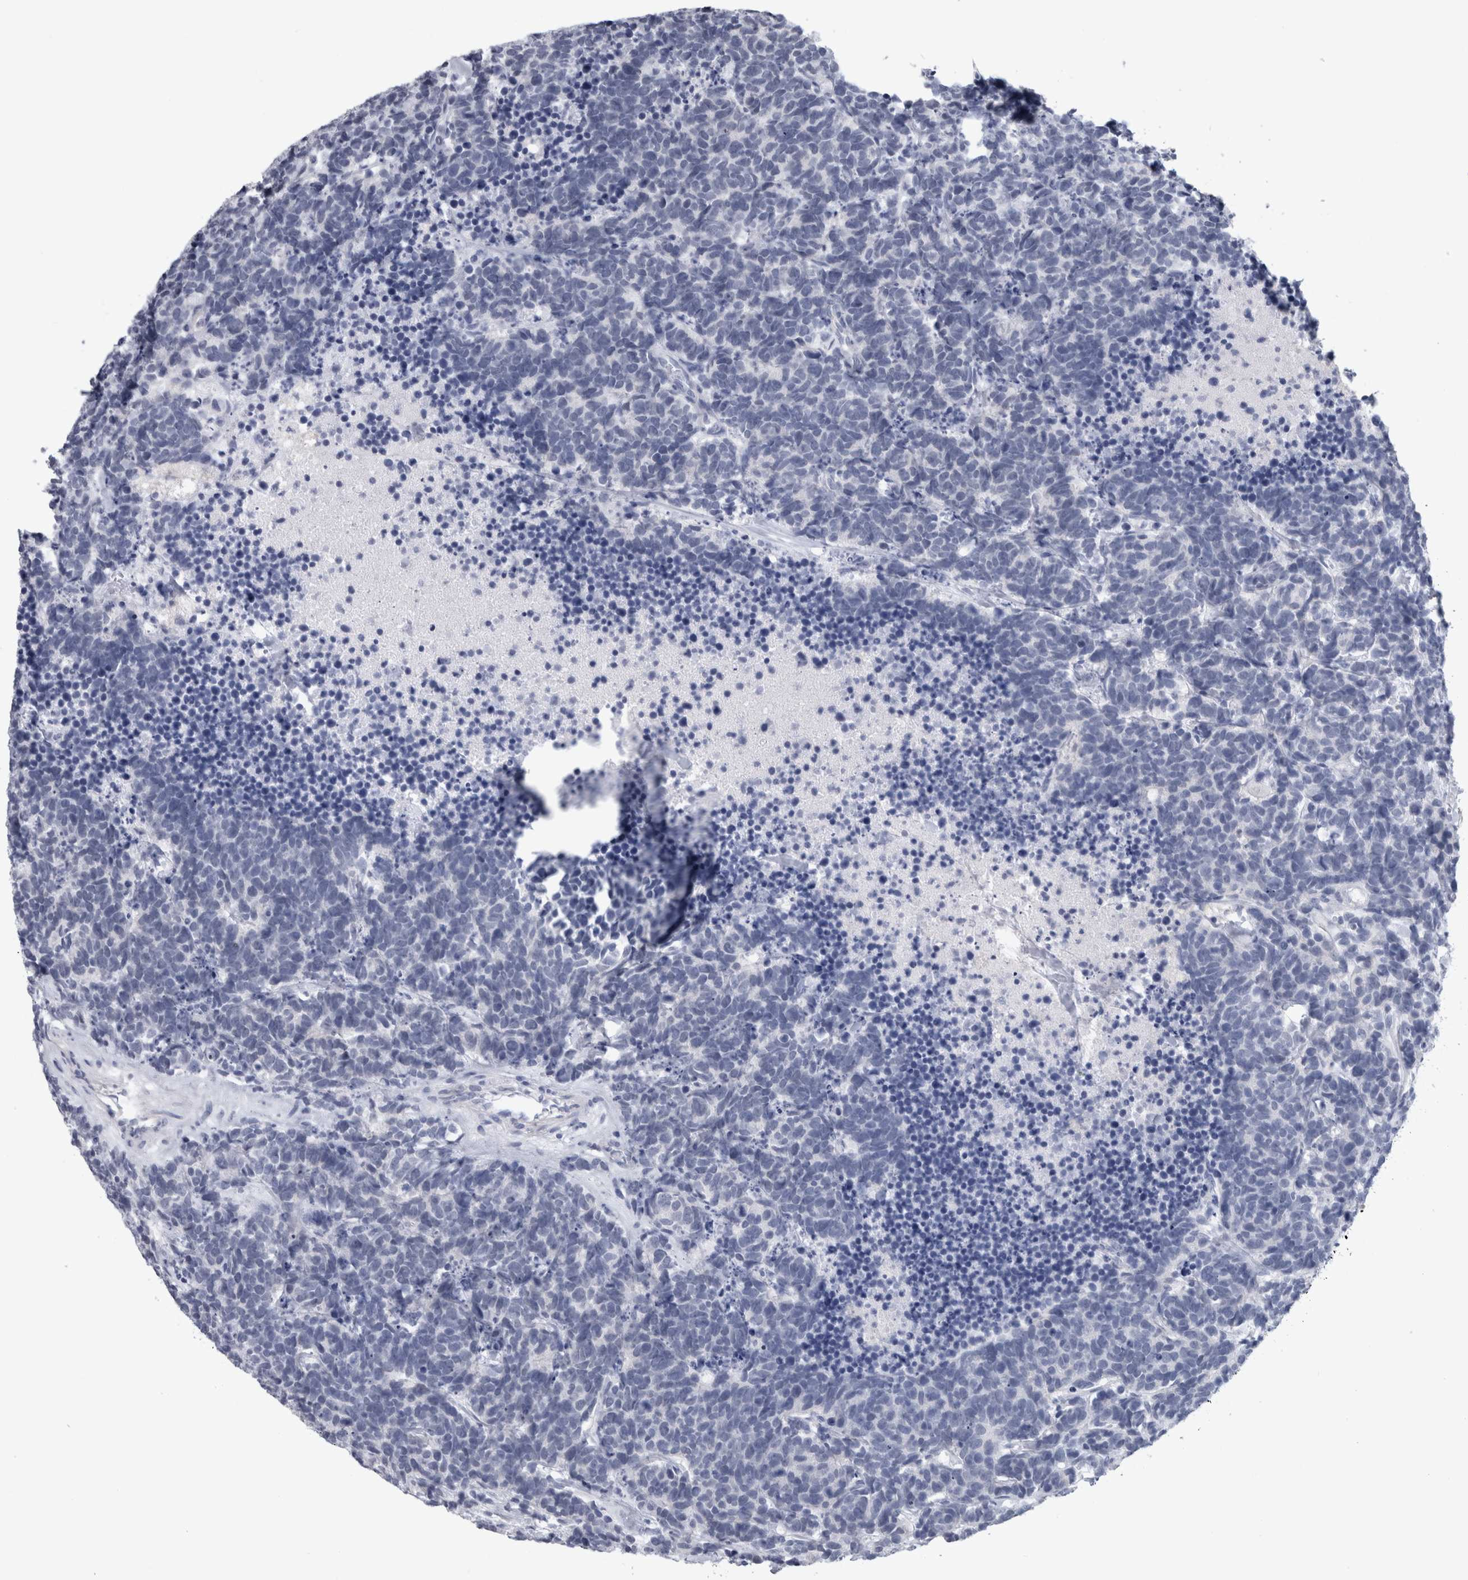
{"staining": {"intensity": "negative", "quantity": "none", "location": "none"}, "tissue": "carcinoid", "cell_type": "Tumor cells", "image_type": "cancer", "snomed": [{"axis": "morphology", "description": "Carcinoma, NOS"}, {"axis": "morphology", "description": "Carcinoid, malignant, NOS"}, {"axis": "topography", "description": "Urinary bladder"}], "caption": "Carcinoma was stained to show a protein in brown. There is no significant positivity in tumor cells.", "gene": "PAX5", "patient": {"sex": "male", "age": 57}}